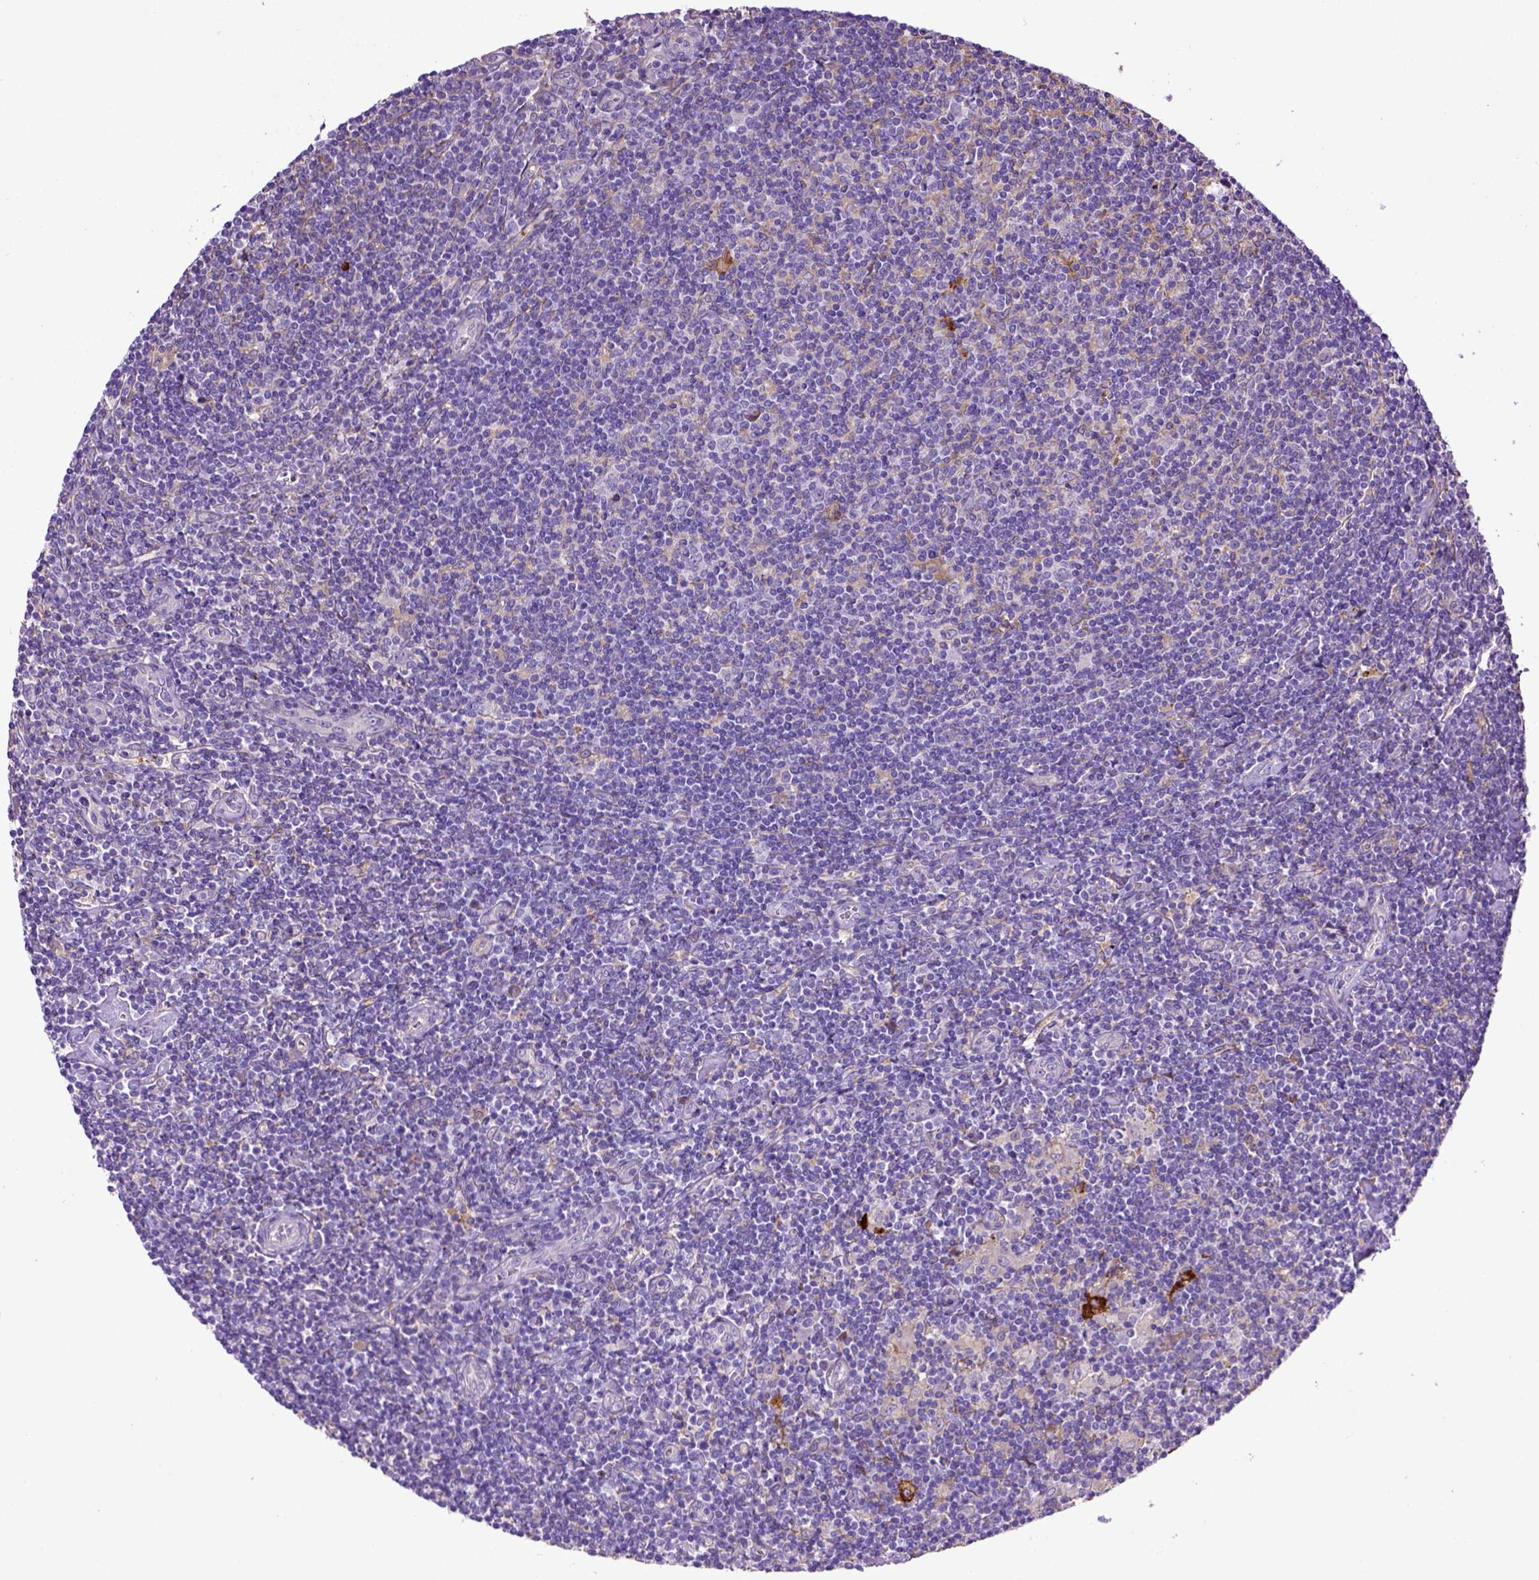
{"staining": {"intensity": "weak", "quantity": "25%-75%", "location": "cytoplasmic/membranous"}, "tissue": "lymphoma", "cell_type": "Tumor cells", "image_type": "cancer", "snomed": [{"axis": "morphology", "description": "Hodgkin's disease, NOS"}, {"axis": "topography", "description": "Lymph node"}], "caption": "Immunohistochemistry of Hodgkin's disease exhibits low levels of weak cytoplasmic/membranous positivity in approximately 25%-75% of tumor cells. Using DAB (3,3'-diaminobenzidine) (brown) and hematoxylin (blue) stains, captured at high magnification using brightfield microscopy.", "gene": "DEPDC1B", "patient": {"sex": "male", "age": 40}}